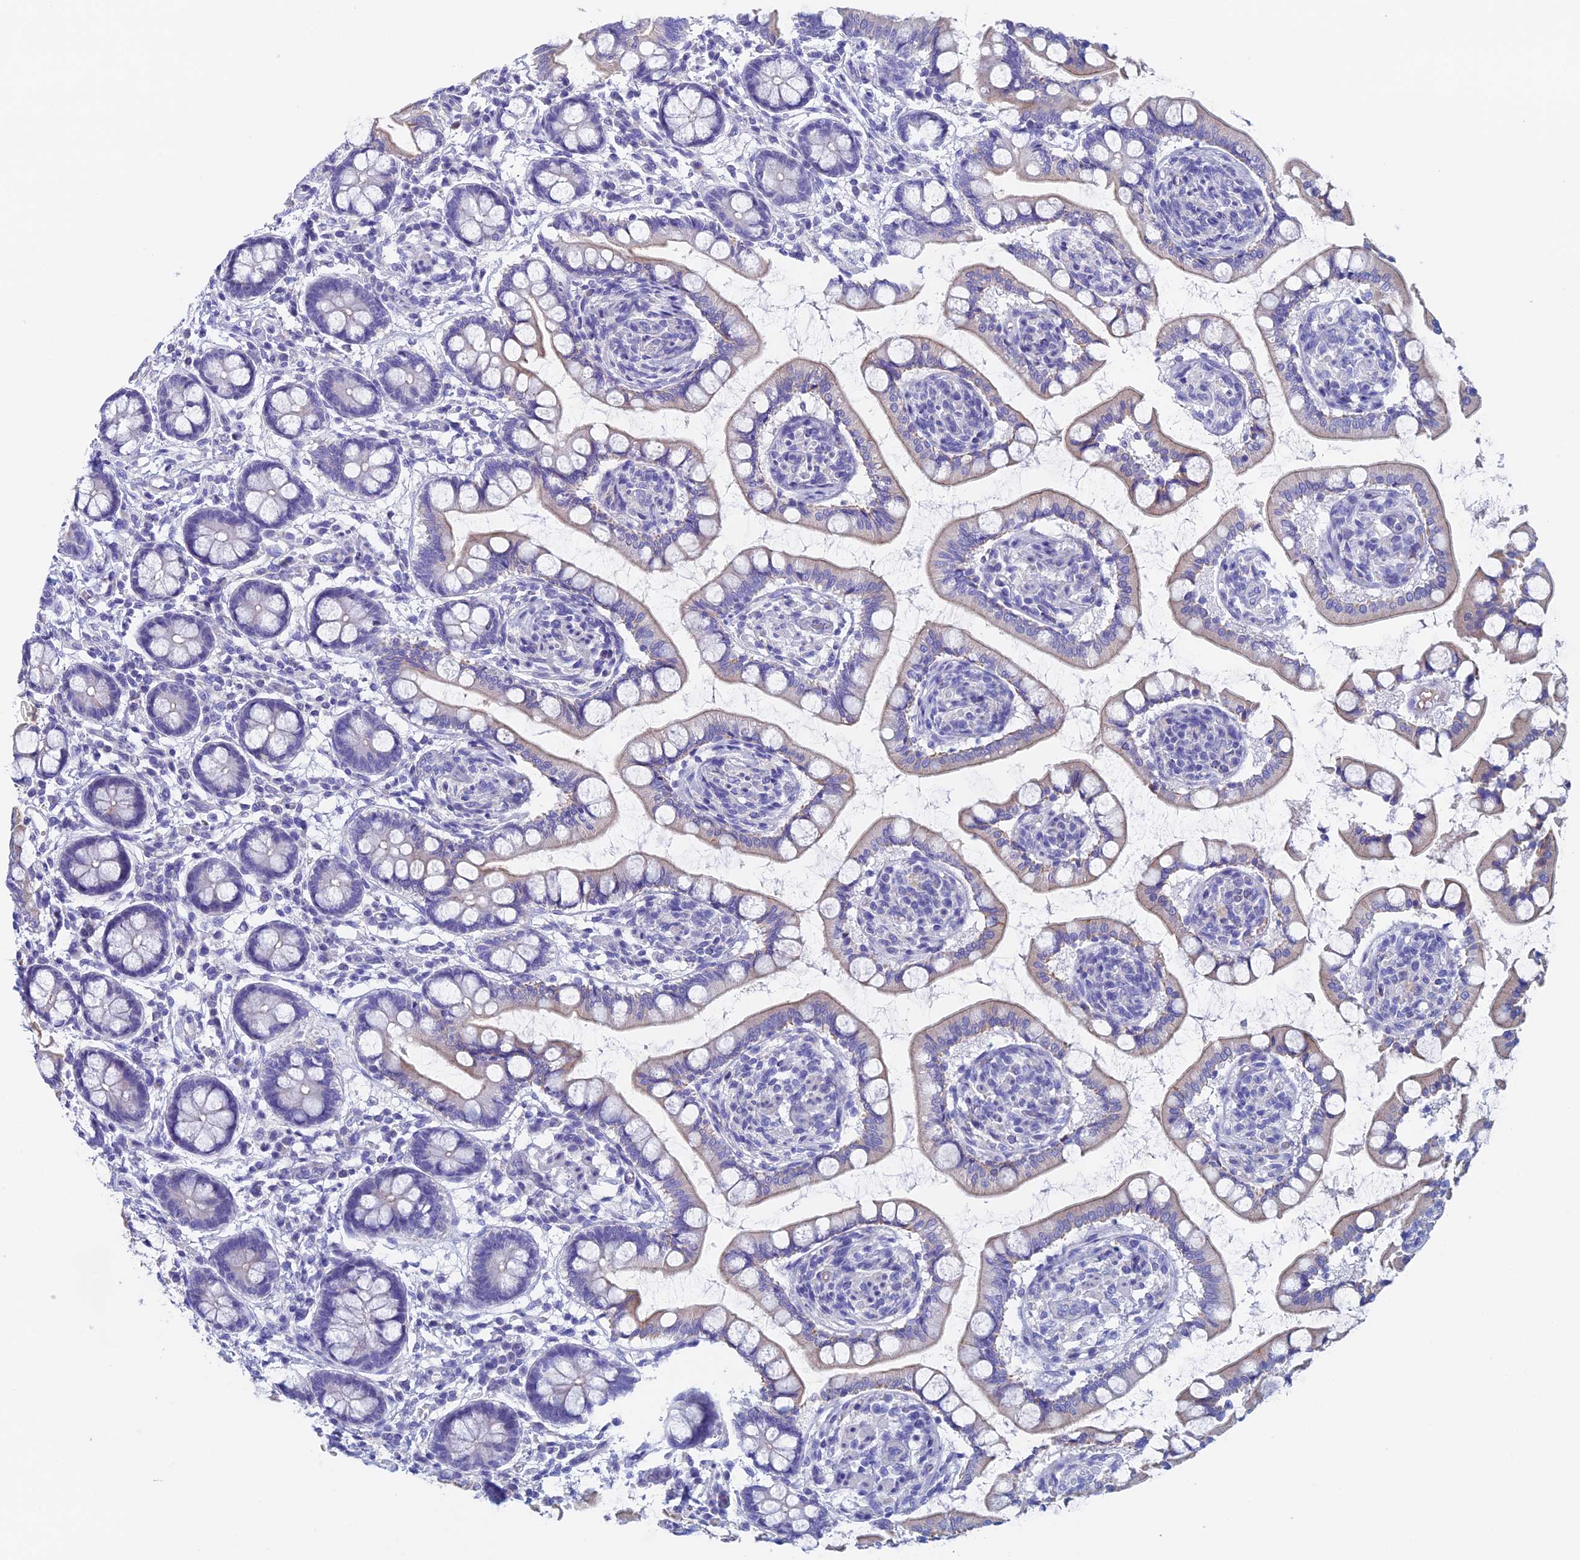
{"staining": {"intensity": "weak", "quantity": "25%-75%", "location": "cytoplasmic/membranous"}, "tissue": "small intestine", "cell_type": "Glandular cells", "image_type": "normal", "snomed": [{"axis": "morphology", "description": "Normal tissue, NOS"}, {"axis": "topography", "description": "Small intestine"}], "caption": "Brown immunohistochemical staining in normal human small intestine demonstrates weak cytoplasmic/membranous staining in about 25%-75% of glandular cells. The staining was performed using DAB, with brown indicating positive protein expression. Nuclei are stained blue with hematoxylin.", "gene": "PSMC3IP", "patient": {"sex": "male", "age": 52}}